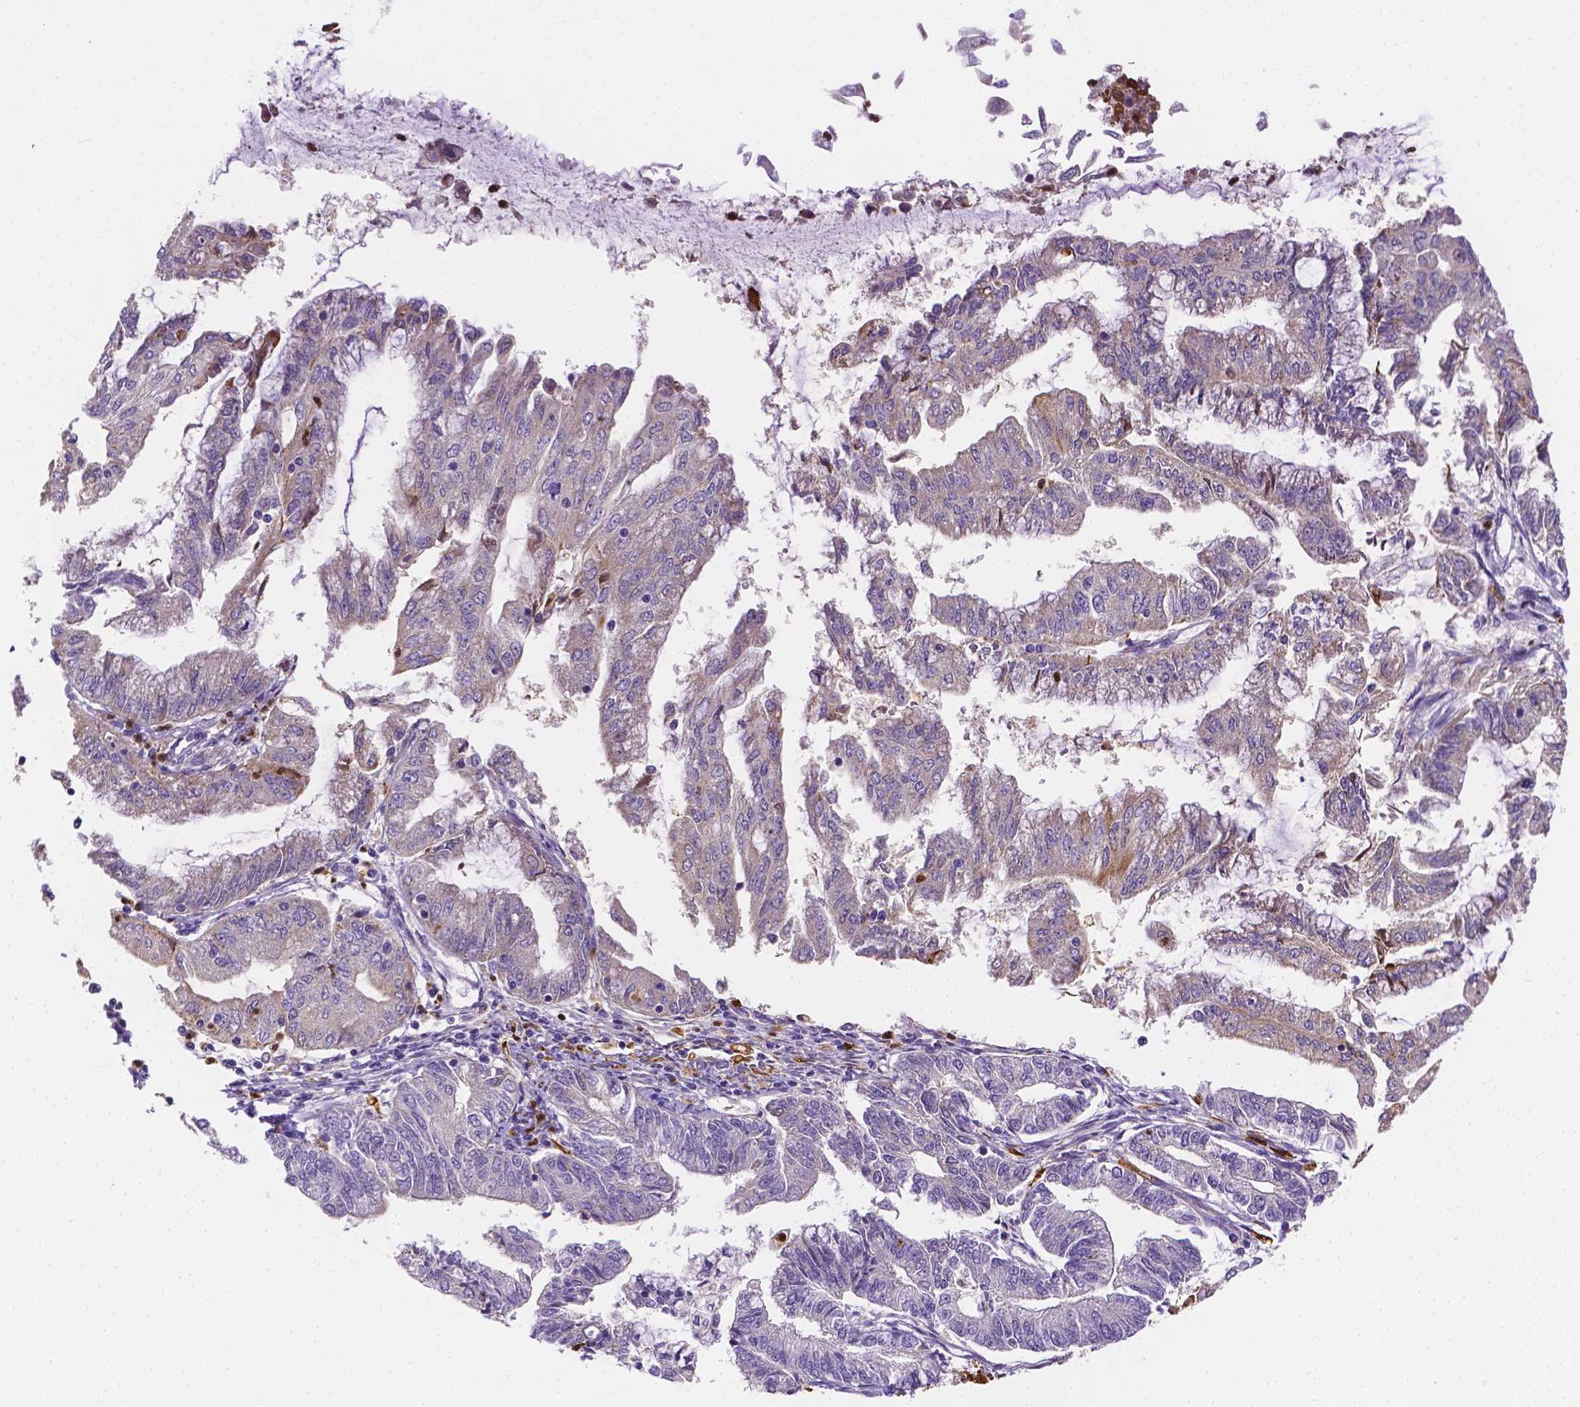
{"staining": {"intensity": "negative", "quantity": "none", "location": "none"}, "tissue": "endometrial cancer", "cell_type": "Tumor cells", "image_type": "cancer", "snomed": [{"axis": "morphology", "description": "Adenocarcinoma, NOS"}, {"axis": "topography", "description": "Endometrium"}], "caption": "High power microscopy micrograph of an immunohistochemistry histopathology image of endometrial cancer, revealing no significant positivity in tumor cells. (Brightfield microscopy of DAB IHC at high magnification).", "gene": "ZNRD2", "patient": {"sex": "female", "age": 55}}